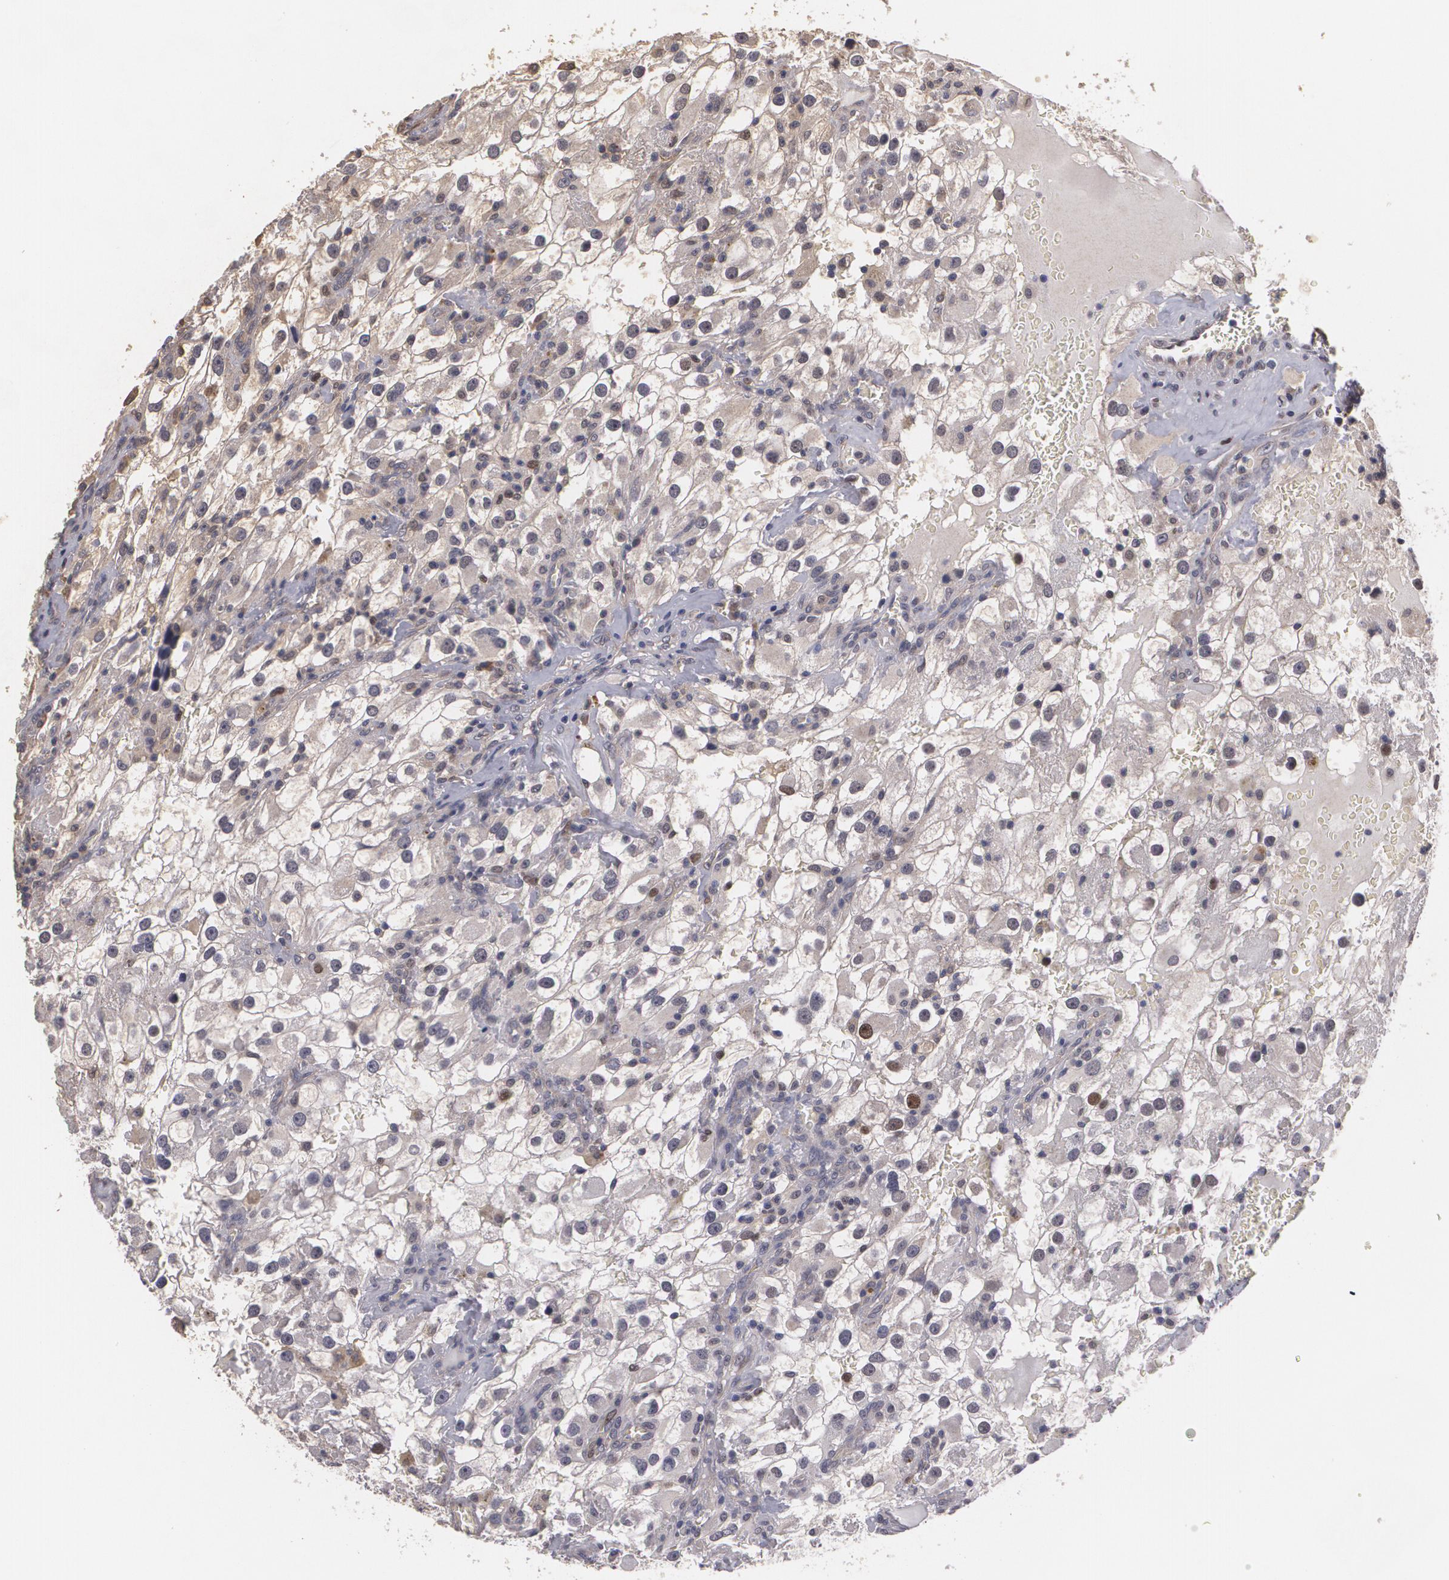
{"staining": {"intensity": "weak", "quantity": "<25%", "location": "nuclear"}, "tissue": "renal cancer", "cell_type": "Tumor cells", "image_type": "cancer", "snomed": [{"axis": "morphology", "description": "Adenocarcinoma, NOS"}, {"axis": "topography", "description": "Kidney"}], "caption": "Tumor cells are negative for protein expression in human renal adenocarcinoma. (DAB (3,3'-diaminobenzidine) immunohistochemistry visualized using brightfield microscopy, high magnification).", "gene": "BRCA1", "patient": {"sex": "female", "age": 52}}